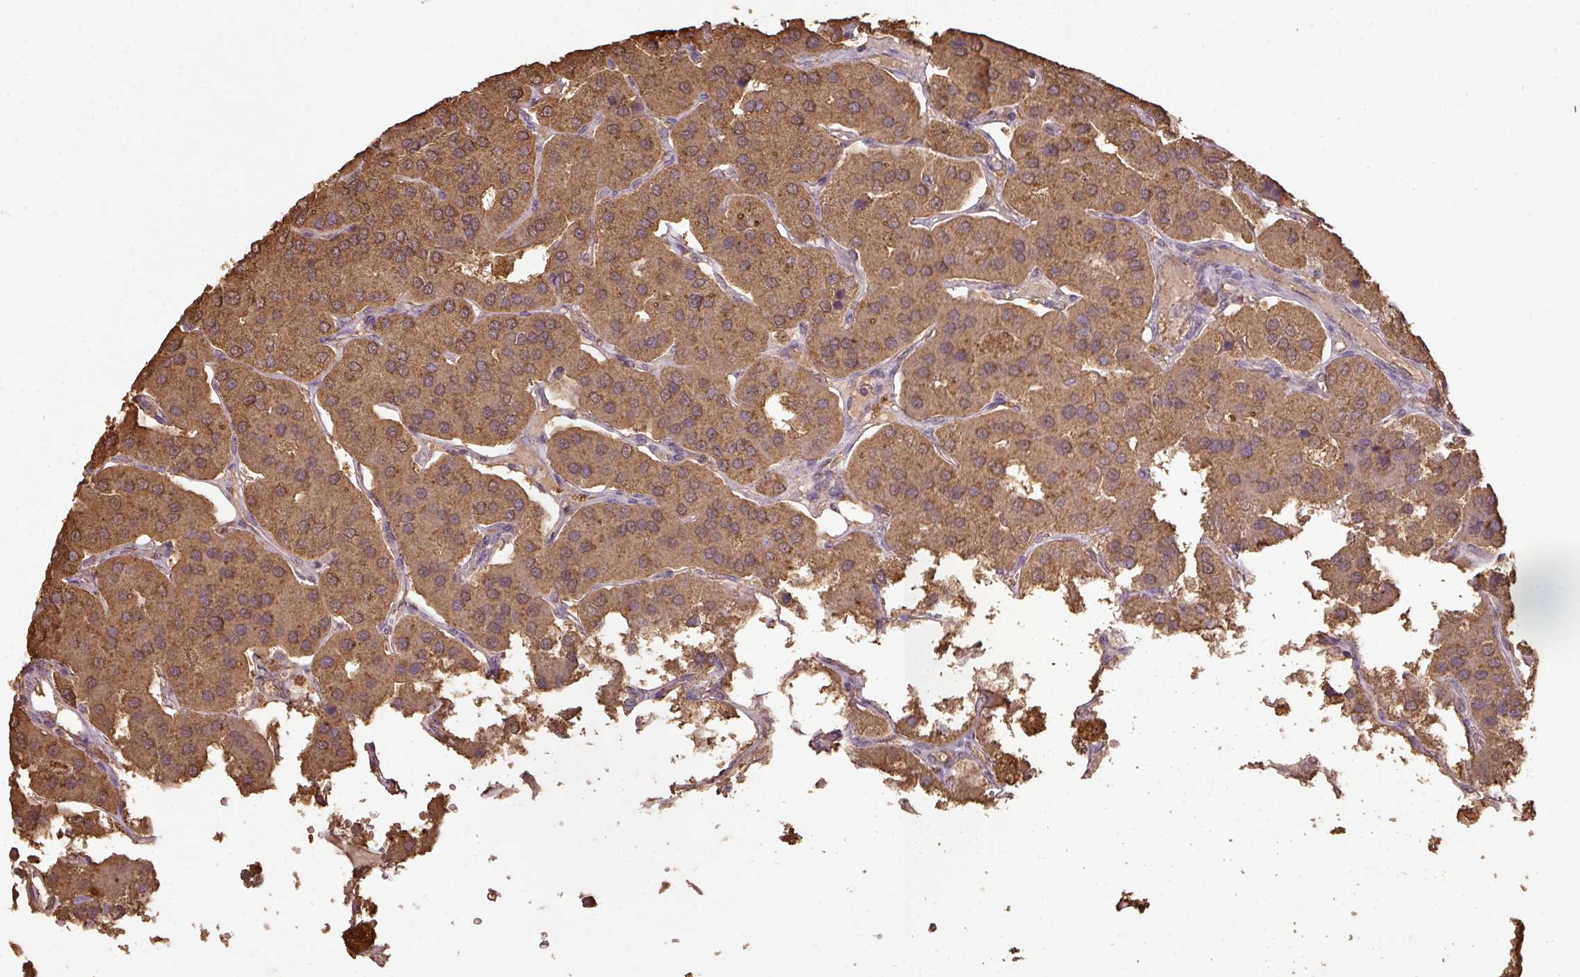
{"staining": {"intensity": "moderate", "quantity": ">75%", "location": "cytoplasmic/membranous"}, "tissue": "parathyroid gland", "cell_type": "Glandular cells", "image_type": "normal", "snomed": [{"axis": "morphology", "description": "Normal tissue, NOS"}, {"axis": "morphology", "description": "Adenoma, NOS"}, {"axis": "topography", "description": "Parathyroid gland"}], "caption": "Benign parathyroid gland was stained to show a protein in brown. There is medium levels of moderate cytoplasmic/membranous positivity in about >75% of glandular cells.", "gene": "ATAT1", "patient": {"sex": "female", "age": 86}}